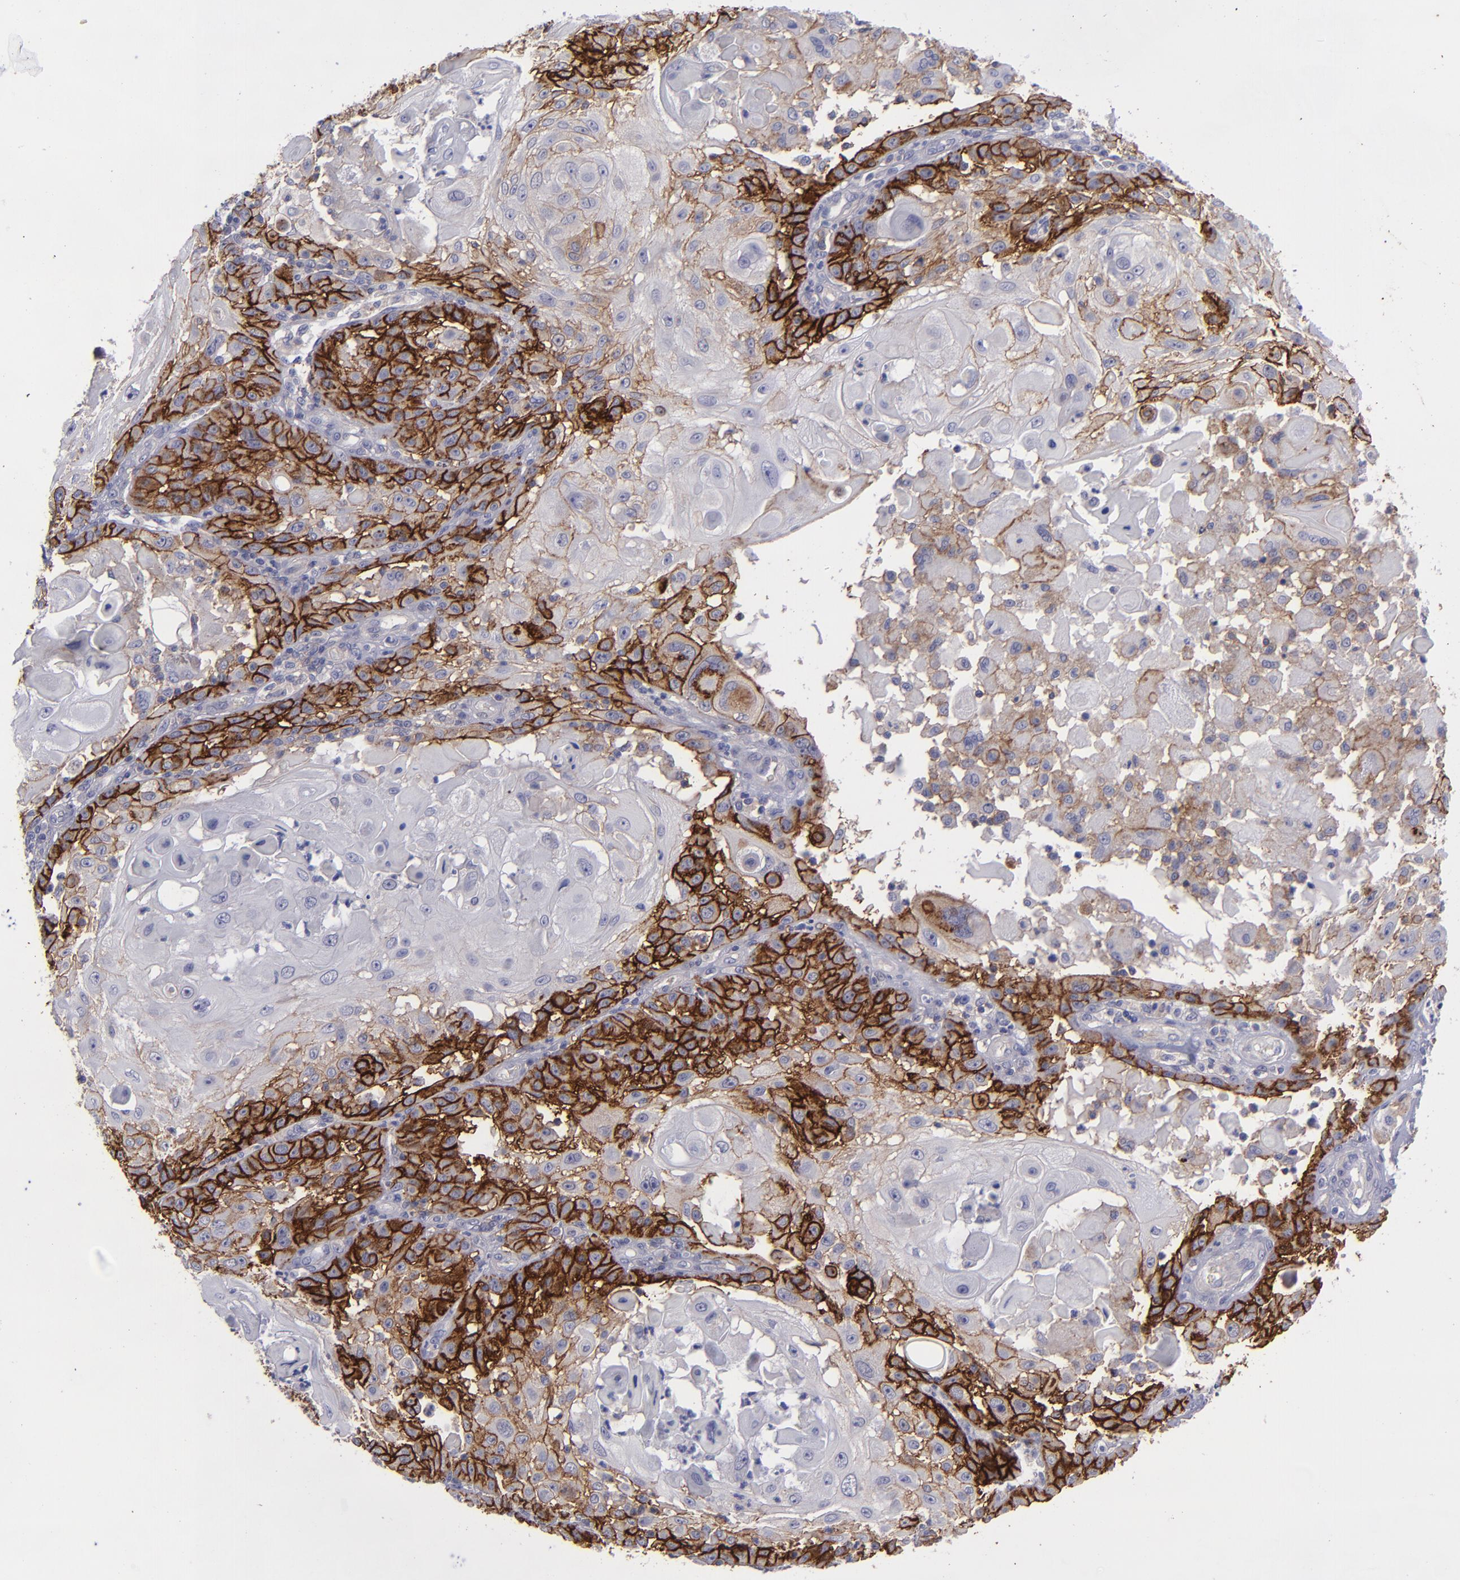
{"staining": {"intensity": "strong", "quantity": "25%-75%", "location": "cytoplasmic/membranous"}, "tissue": "skin cancer", "cell_type": "Tumor cells", "image_type": "cancer", "snomed": [{"axis": "morphology", "description": "Squamous cell carcinoma, NOS"}, {"axis": "topography", "description": "Skin"}], "caption": "Protein staining reveals strong cytoplasmic/membranous staining in about 25%-75% of tumor cells in skin cancer.", "gene": "BSG", "patient": {"sex": "female", "age": 89}}